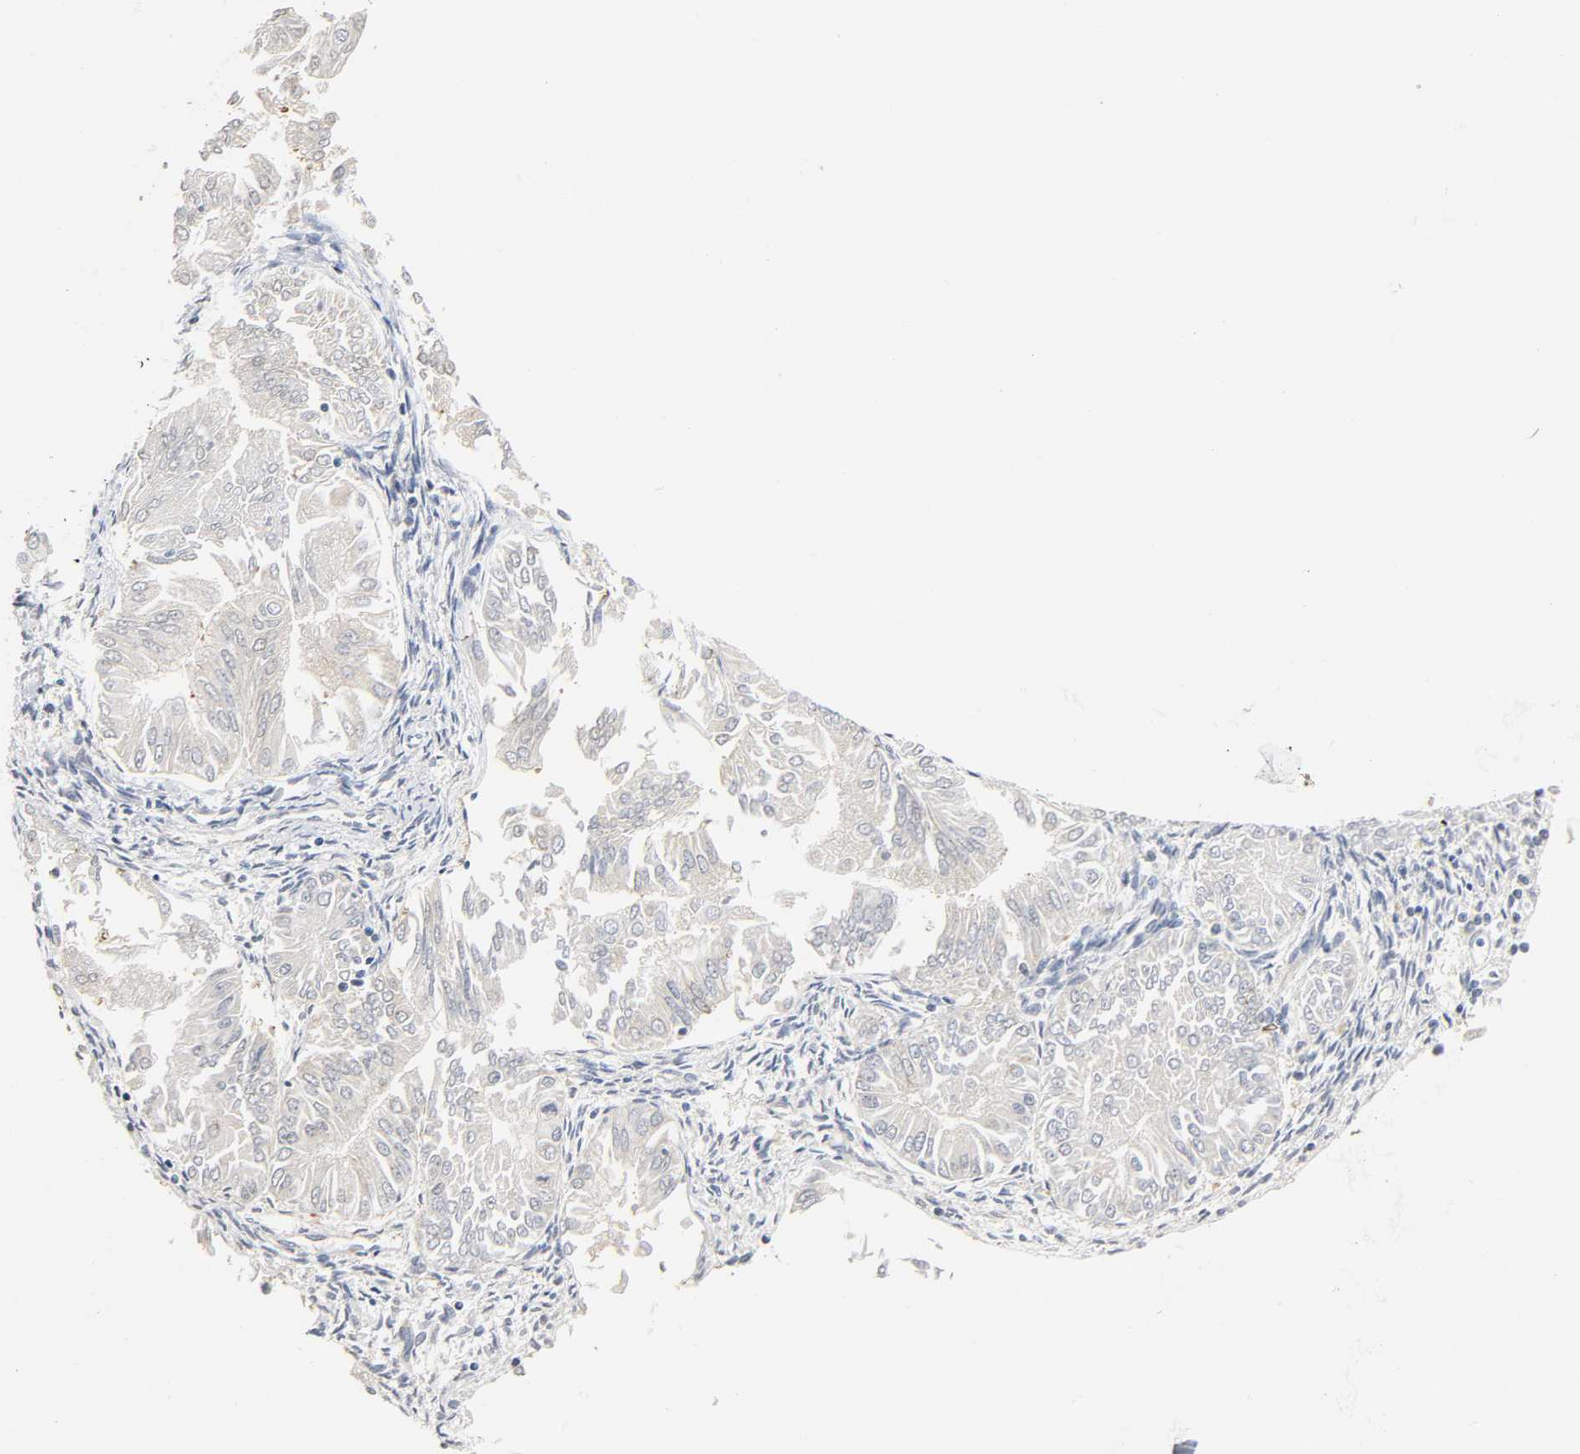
{"staining": {"intensity": "negative", "quantity": "none", "location": "none"}, "tissue": "endometrial cancer", "cell_type": "Tumor cells", "image_type": "cancer", "snomed": [{"axis": "morphology", "description": "Adenocarcinoma, NOS"}, {"axis": "topography", "description": "Endometrium"}], "caption": "IHC photomicrograph of endometrial adenocarcinoma stained for a protein (brown), which shows no staining in tumor cells.", "gene": "MIF", "patient": {"sex": "female", "age": 53}}